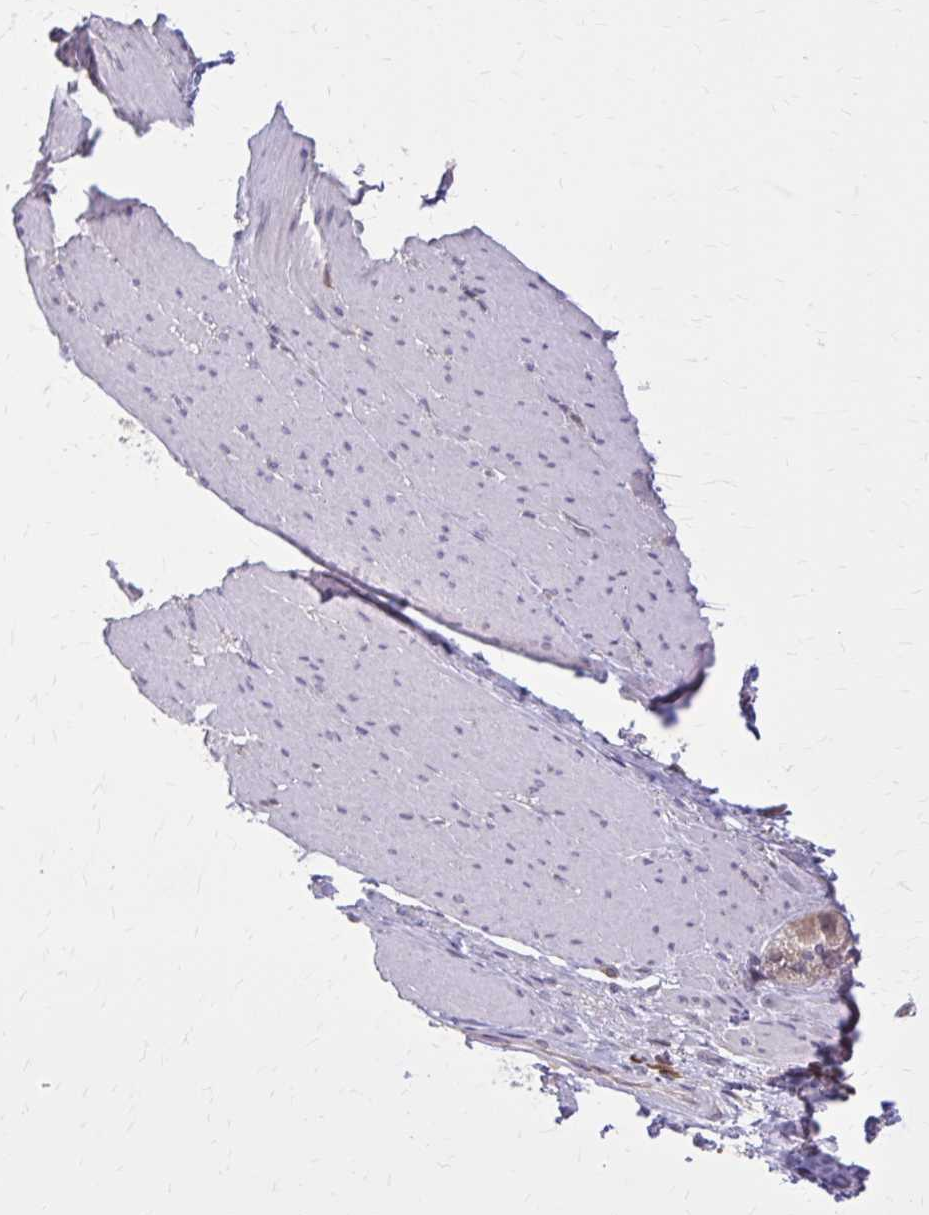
{"staining": {"intensity": "negative", "quantity": "none", "location": "none"}, "tissue": "smooth muscle", "cell_type": "Smooth muscle cells", "image_type": "normal", "snomed": [{"axis": "morphology", "description": "Normal tissue, NOS"}, {"axis": "topography", "description": "Smooth muscle"}, {"axis": "topography", "description": "Rectum"}], "caption": "Immunohistochemistry (IHC) micrograph of normal smooth muscle stained for a protein (brown), which shows no expression in smooth muscle cells.", "gene": "NRBF2", "patient": {"sex": "male", "age": 53}}